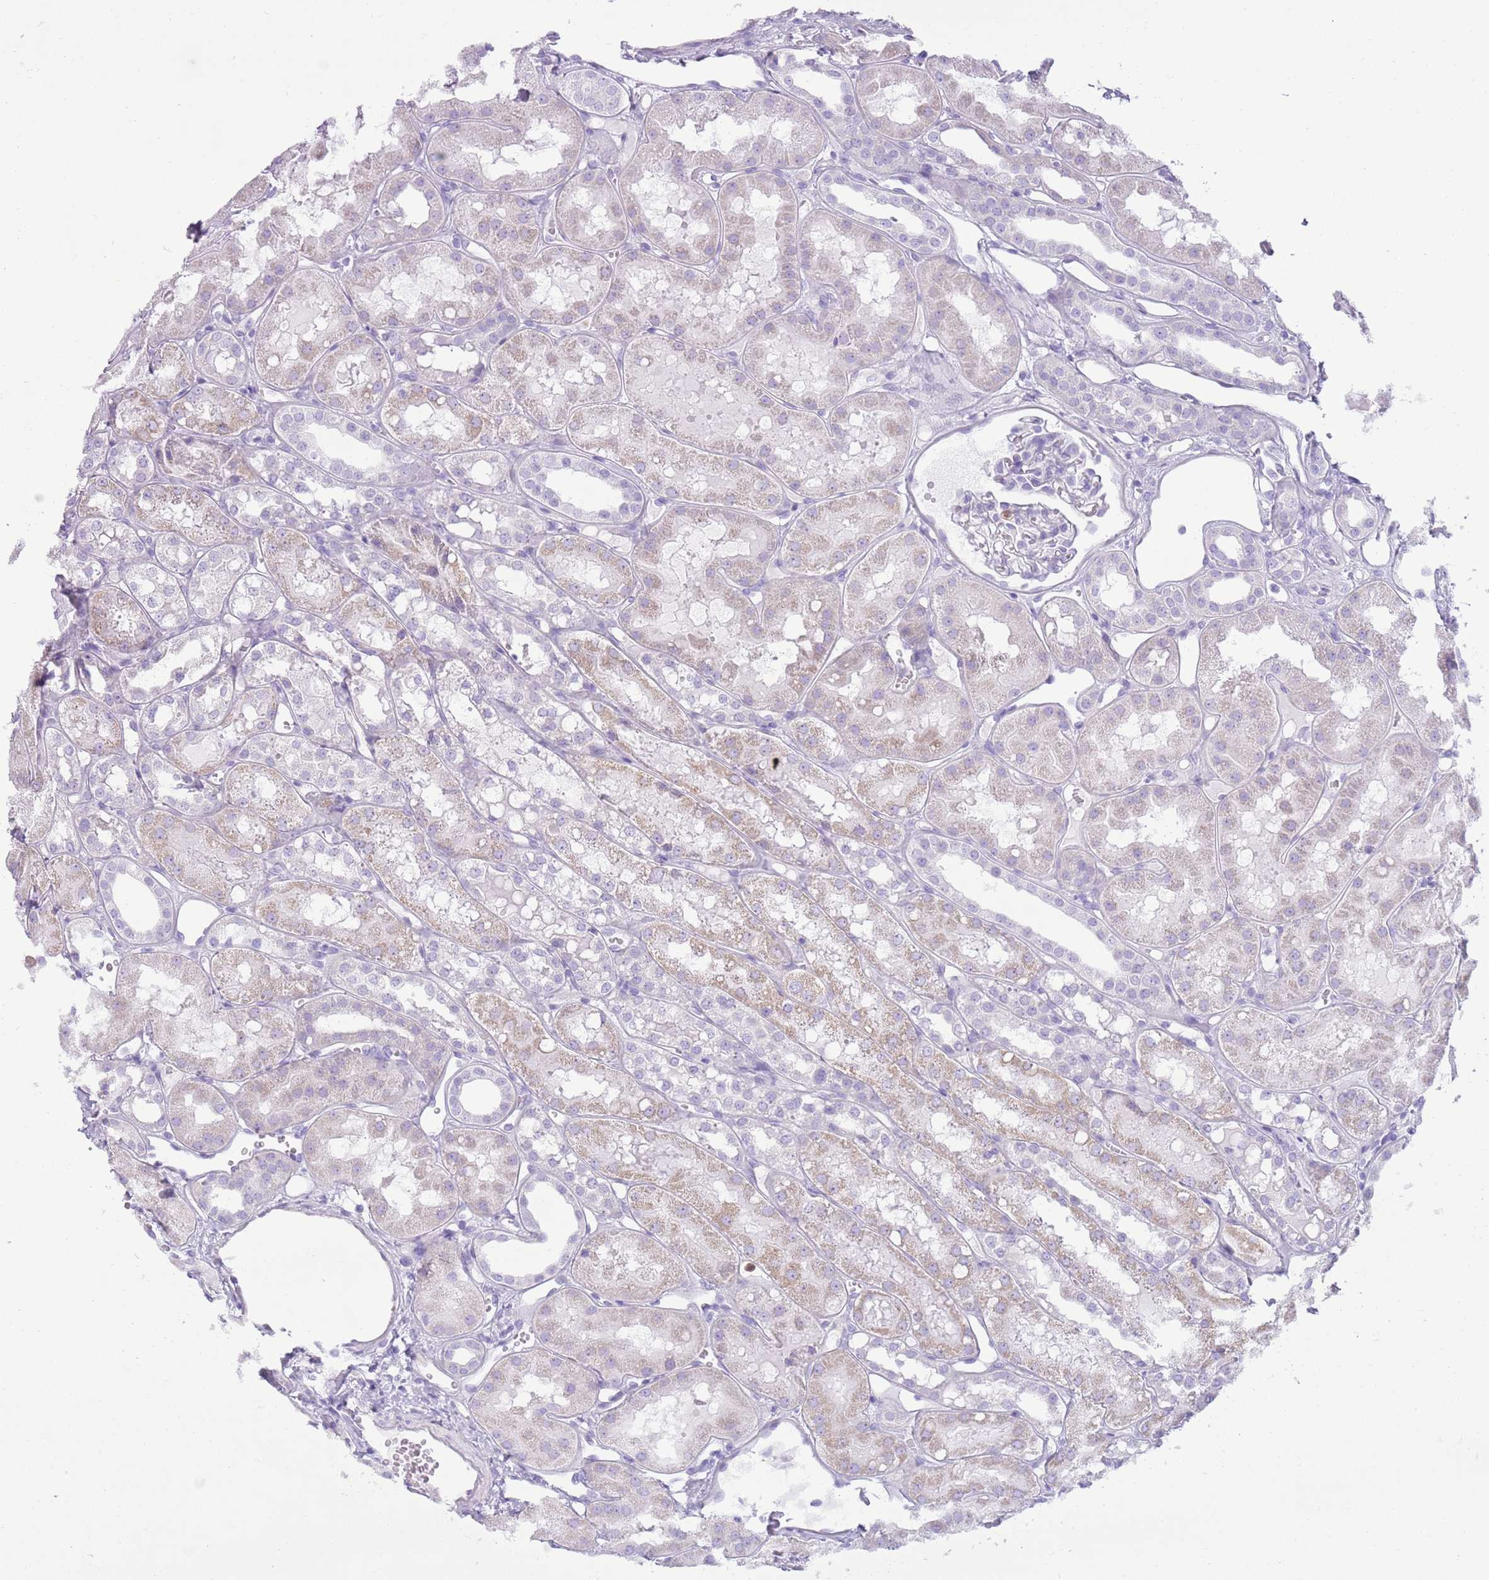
{"staining": {"intensity": "negative", "quantity": "none", "location": "none"}, "tissue": "kidney", "cell_type": "Cells in glomeruli", "image_type": "normal", "snomed": [{"axis": "morphology", "description": "Normal tissue, NOS"}, {"axis": "topography", "description": "Kidney"}], "caption": "This is an immunohistochemistry (IHC) image of unremarkable kidney. There is no expression in cells in glomeruli.", "gene": "CD177", "patient": {"sex": "male", "age": 16}}